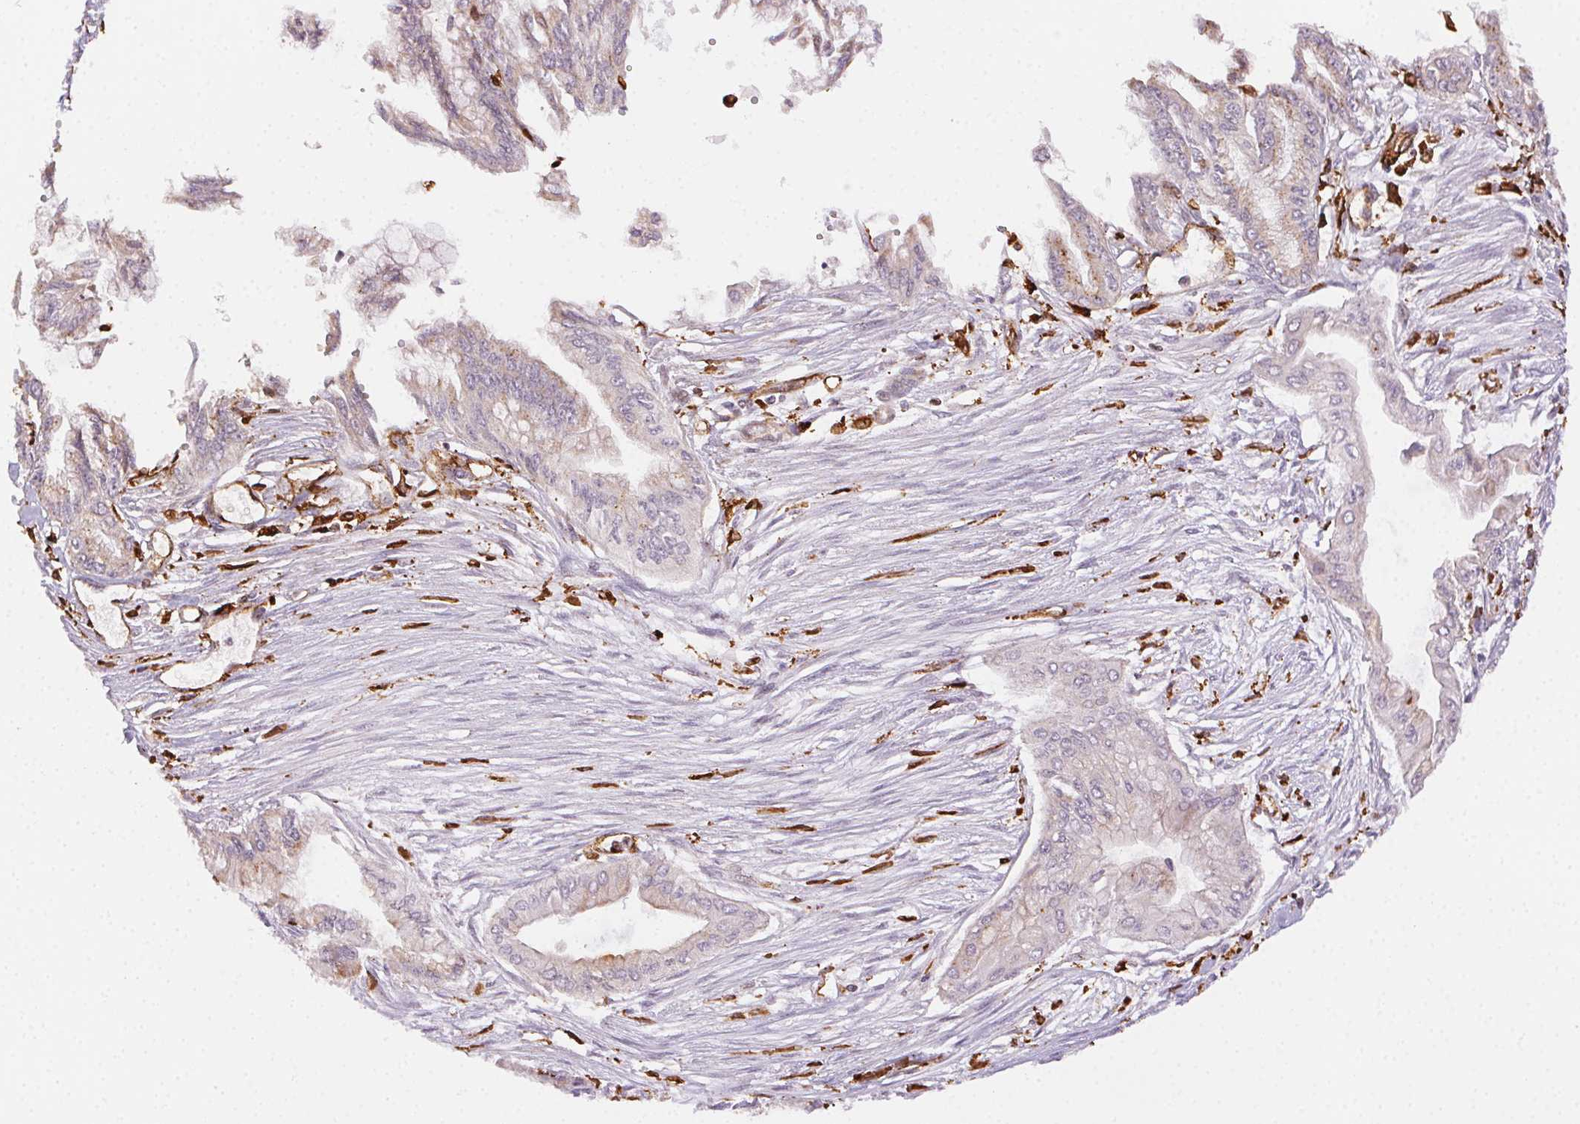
{"staining": {"intensity": "moderate", "quantity": "<25%", "location": "cytoplasmic/membranous"}, "tissue": "pancreatic cancer", "cell_type": "Tumor cells", "image_type": "cancer", "snomed": [{"axis": "morphology", "description": "Adenocarcinoma, NOS"}, {"axis": "topography", "description": "Pancreas"}], "caption": "This histopathology image reveals immunohistochemistry (IHC) staining of adenocarcinoma (pancreatic), with low moderate cytoplasmic/membranous positivity in approximately <25% of tumor cells.", "gene": "RNASET2", "patient": {"sex": "female", "age": 68}}